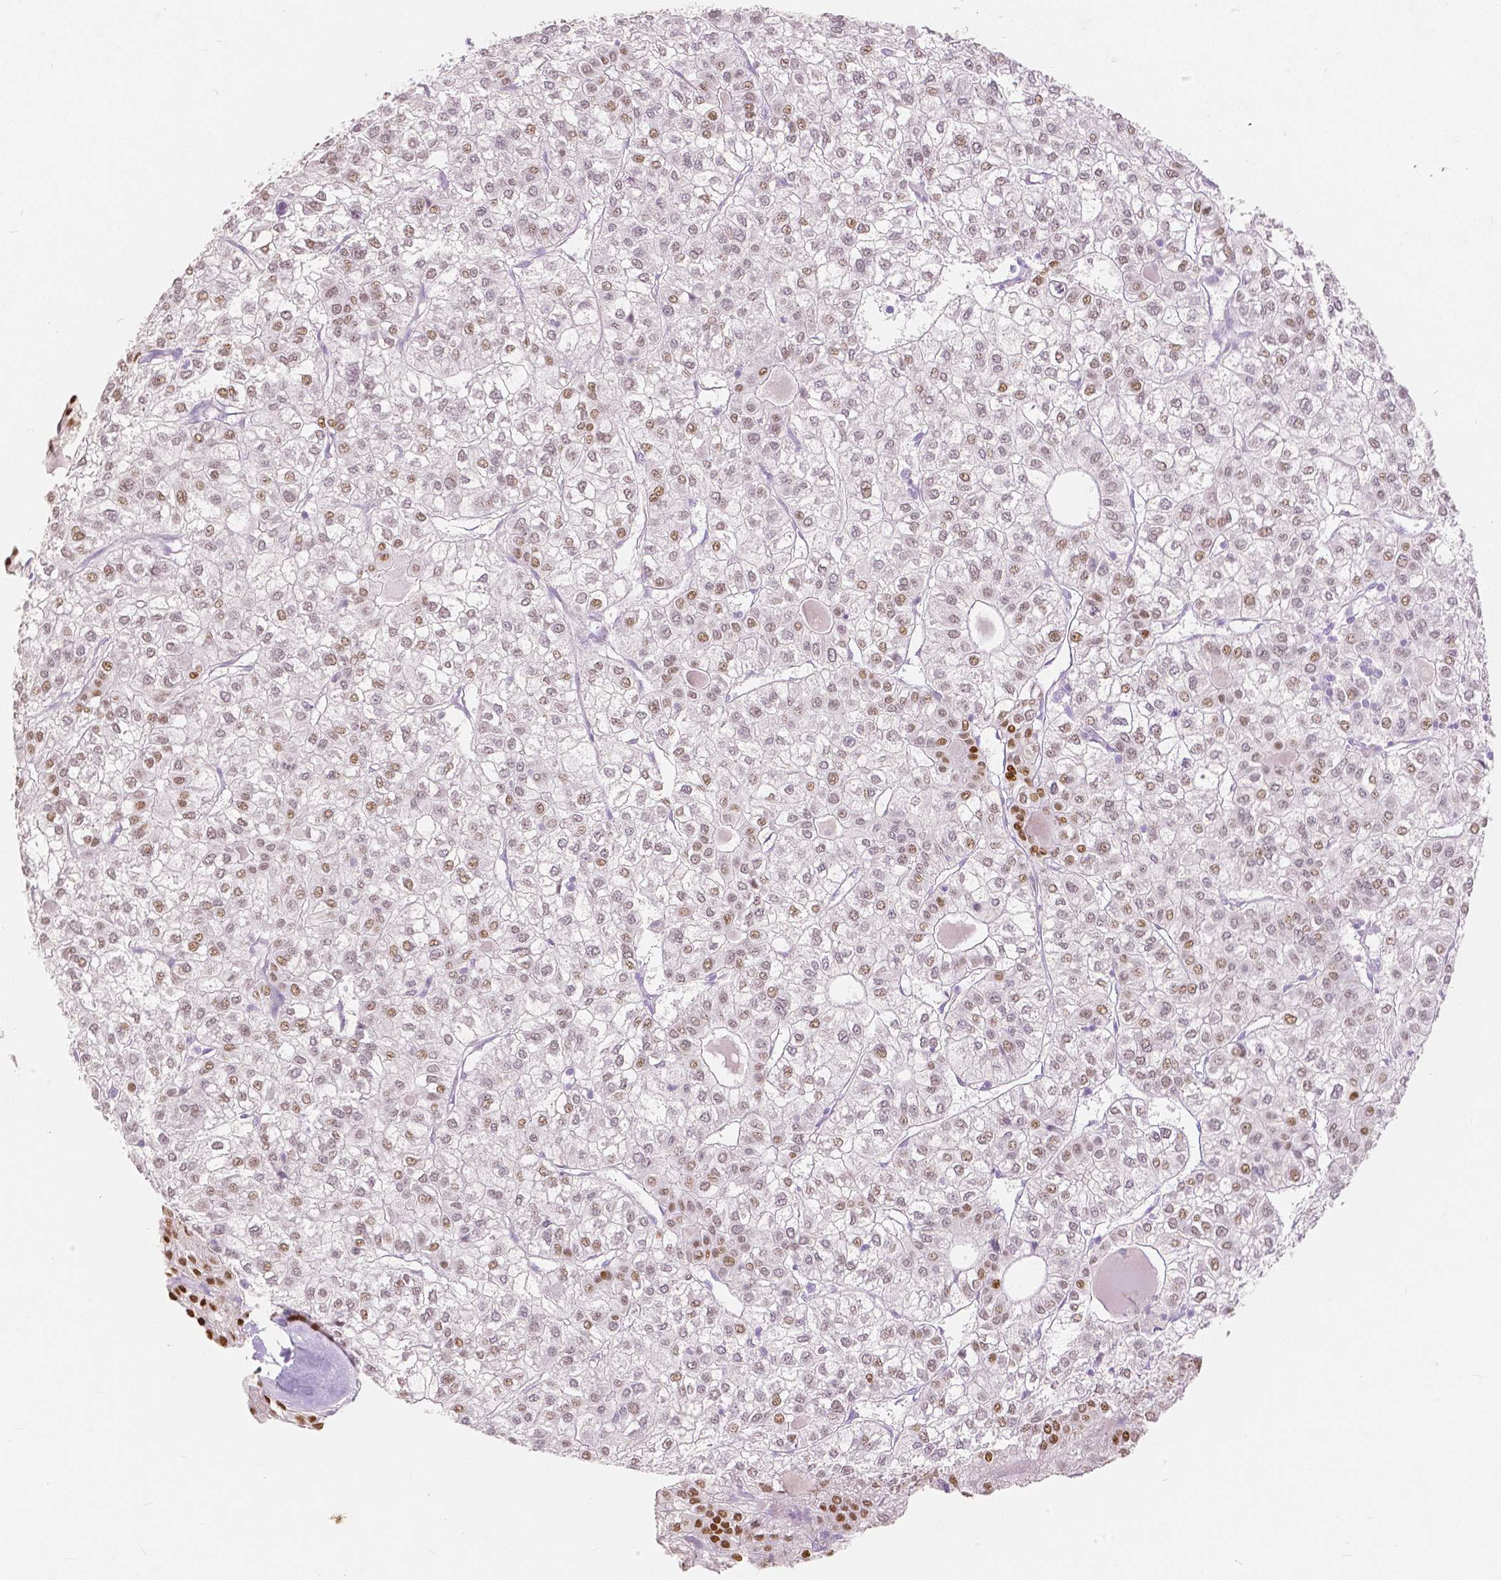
{"staining": {"intensity": "moderate", "quantity": "25%-75%", "location": "nuclear"}, "tissue": "liver cancer", "cell_type": "Tumor cells", "image_type": "cancer", "snomed": [{"axis": "morphology", "description": "Carcinoma, Hepatocellular, NOS"}, {"axis": "topography", "description": "Liver"}], "caption": "This image shows immunohistochemistry (IHC) staining of liver cancer (hepatocellular carcinoma), with medium moderate nuclear staining in about 25%-75% of tumor cells.", "gene": "HNF1B", "patient": {"sex": "female", "age": 43}}